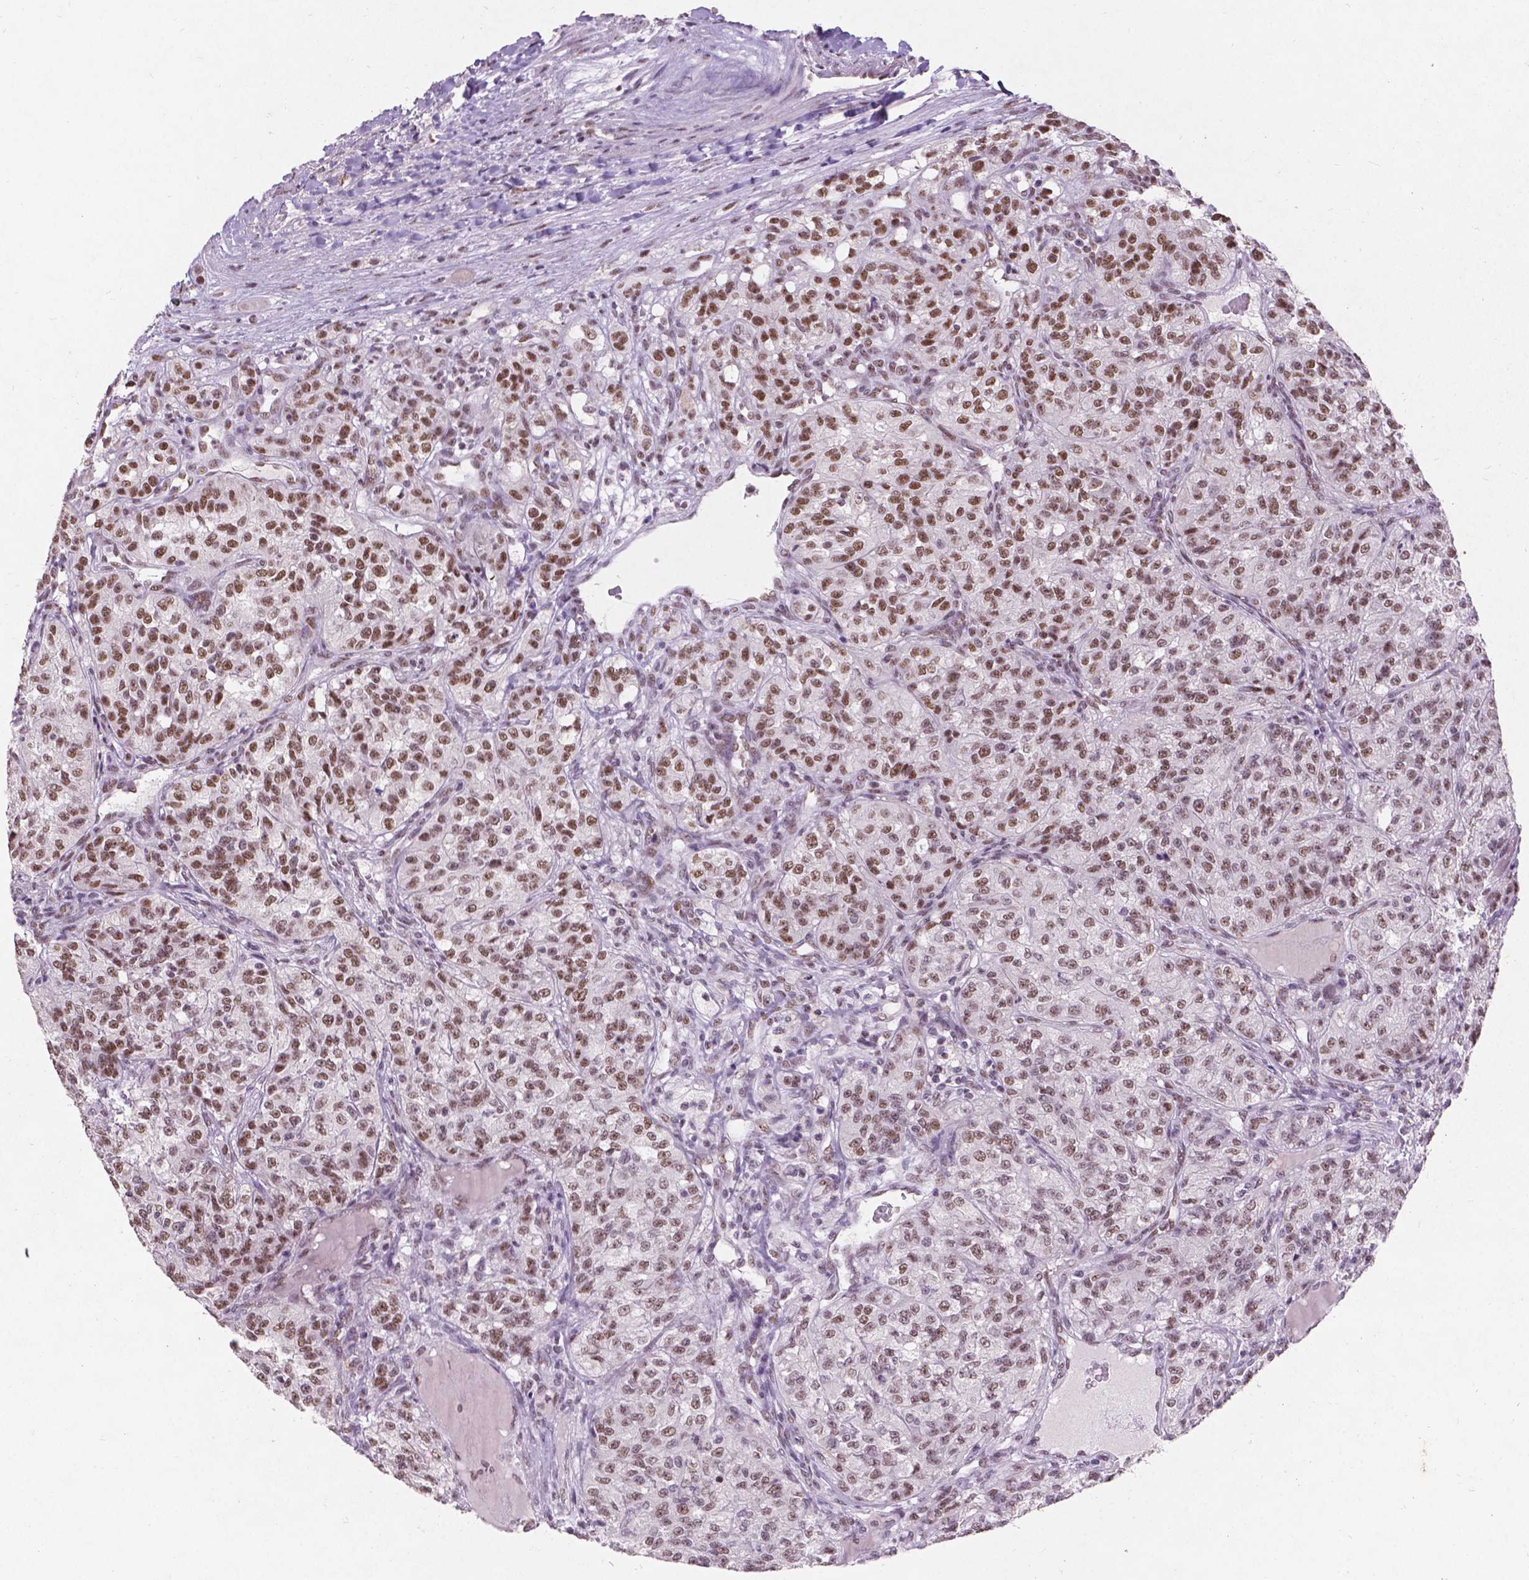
{"staining": {"intensity": "moderate", "quantity": "25%-75%", "location": "nuclear"}, "tissue": "renal cancer", "cell_type": "Tumor cells", "image_type": "cancer", "snomed": [{"axis": "morphology", "description": "Adenocarcinoma, NOS"}, {"axis": "topography", "description": "Kidney"}], "caption": "Moderate nuclear protein staining is present in about 25%-75% of tumor cells in renal cancer.", "gene": "COIL", "patient": {"sex": "female", "age": 63}}